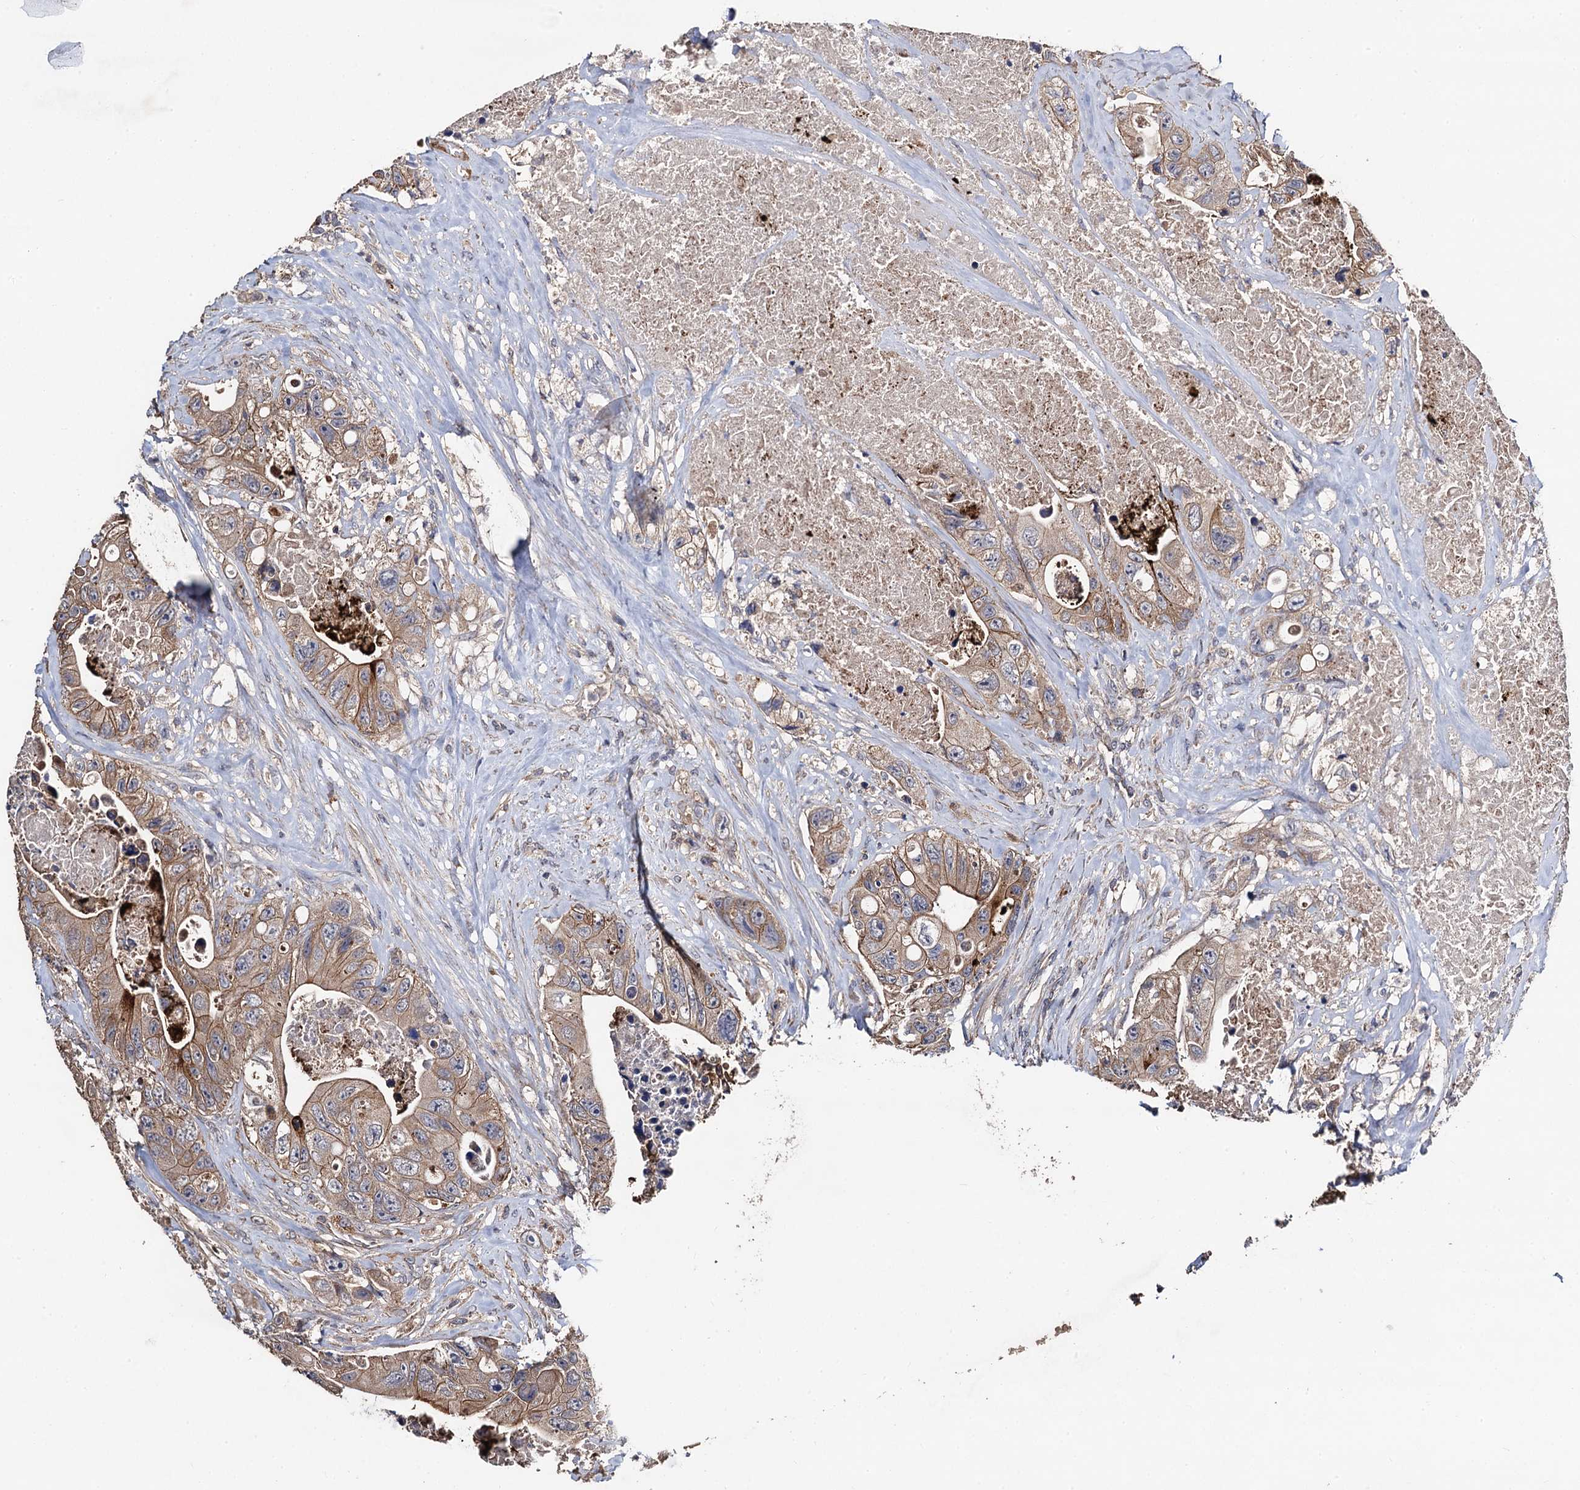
{"staining": {"intensity": "moderate", "quantity": "25%-75%", "location": "cytoplasmic/membranous"}, "tissue": "colorectal cancer", "cell_type": "Tumor cells", "image_type": "cancer", "snomed": [{"axis": "morphology", "description": "Adenocarcinoma, NOS"}, {"axis": "topography", "description": "Colon"}], "caption": "Protein expression analysis of colorectal cancer reveals moderate cytoplasmic/membranous positivity in approximately 25%-75% of tumor cells.", "gene": "PPTC7", "patient": {"sex": "female", "age": 46}}